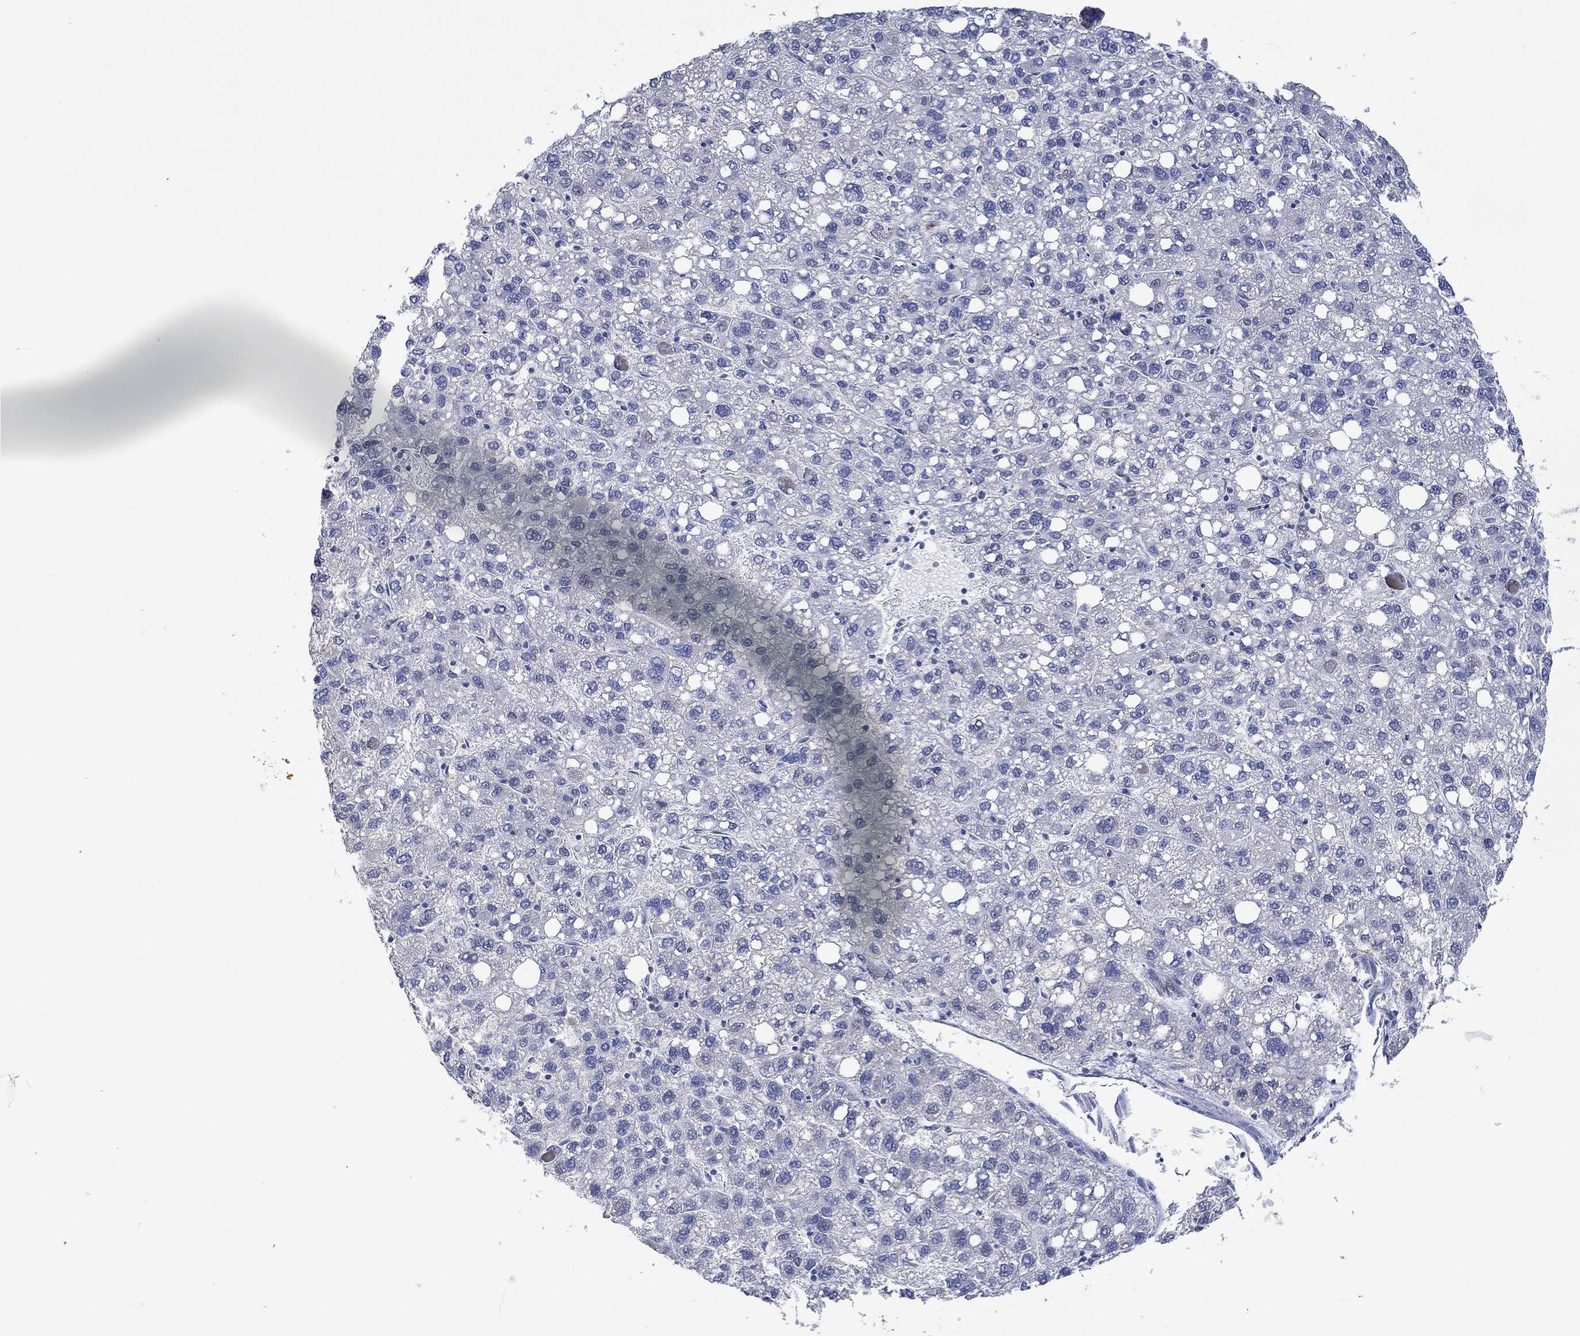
{"staining": {"intensity": "negative", "quantity": "none", "location": "none"}, "tissue": "liver cancer", "cell_type": "Tumor cells", "image_type": "cancer", "snomed": [{"axis": "morphology", "description": "Carcinoma, Hepatocellular, NOS"}, {"axis": "topography", "description": "Liver"}], "caption": "Immunohistochemistry (IHC) of liver cancer exhibits no positivity in tumor cells.", "gene": "DLK1", "patient": {"sex": "female", "age": 82}}